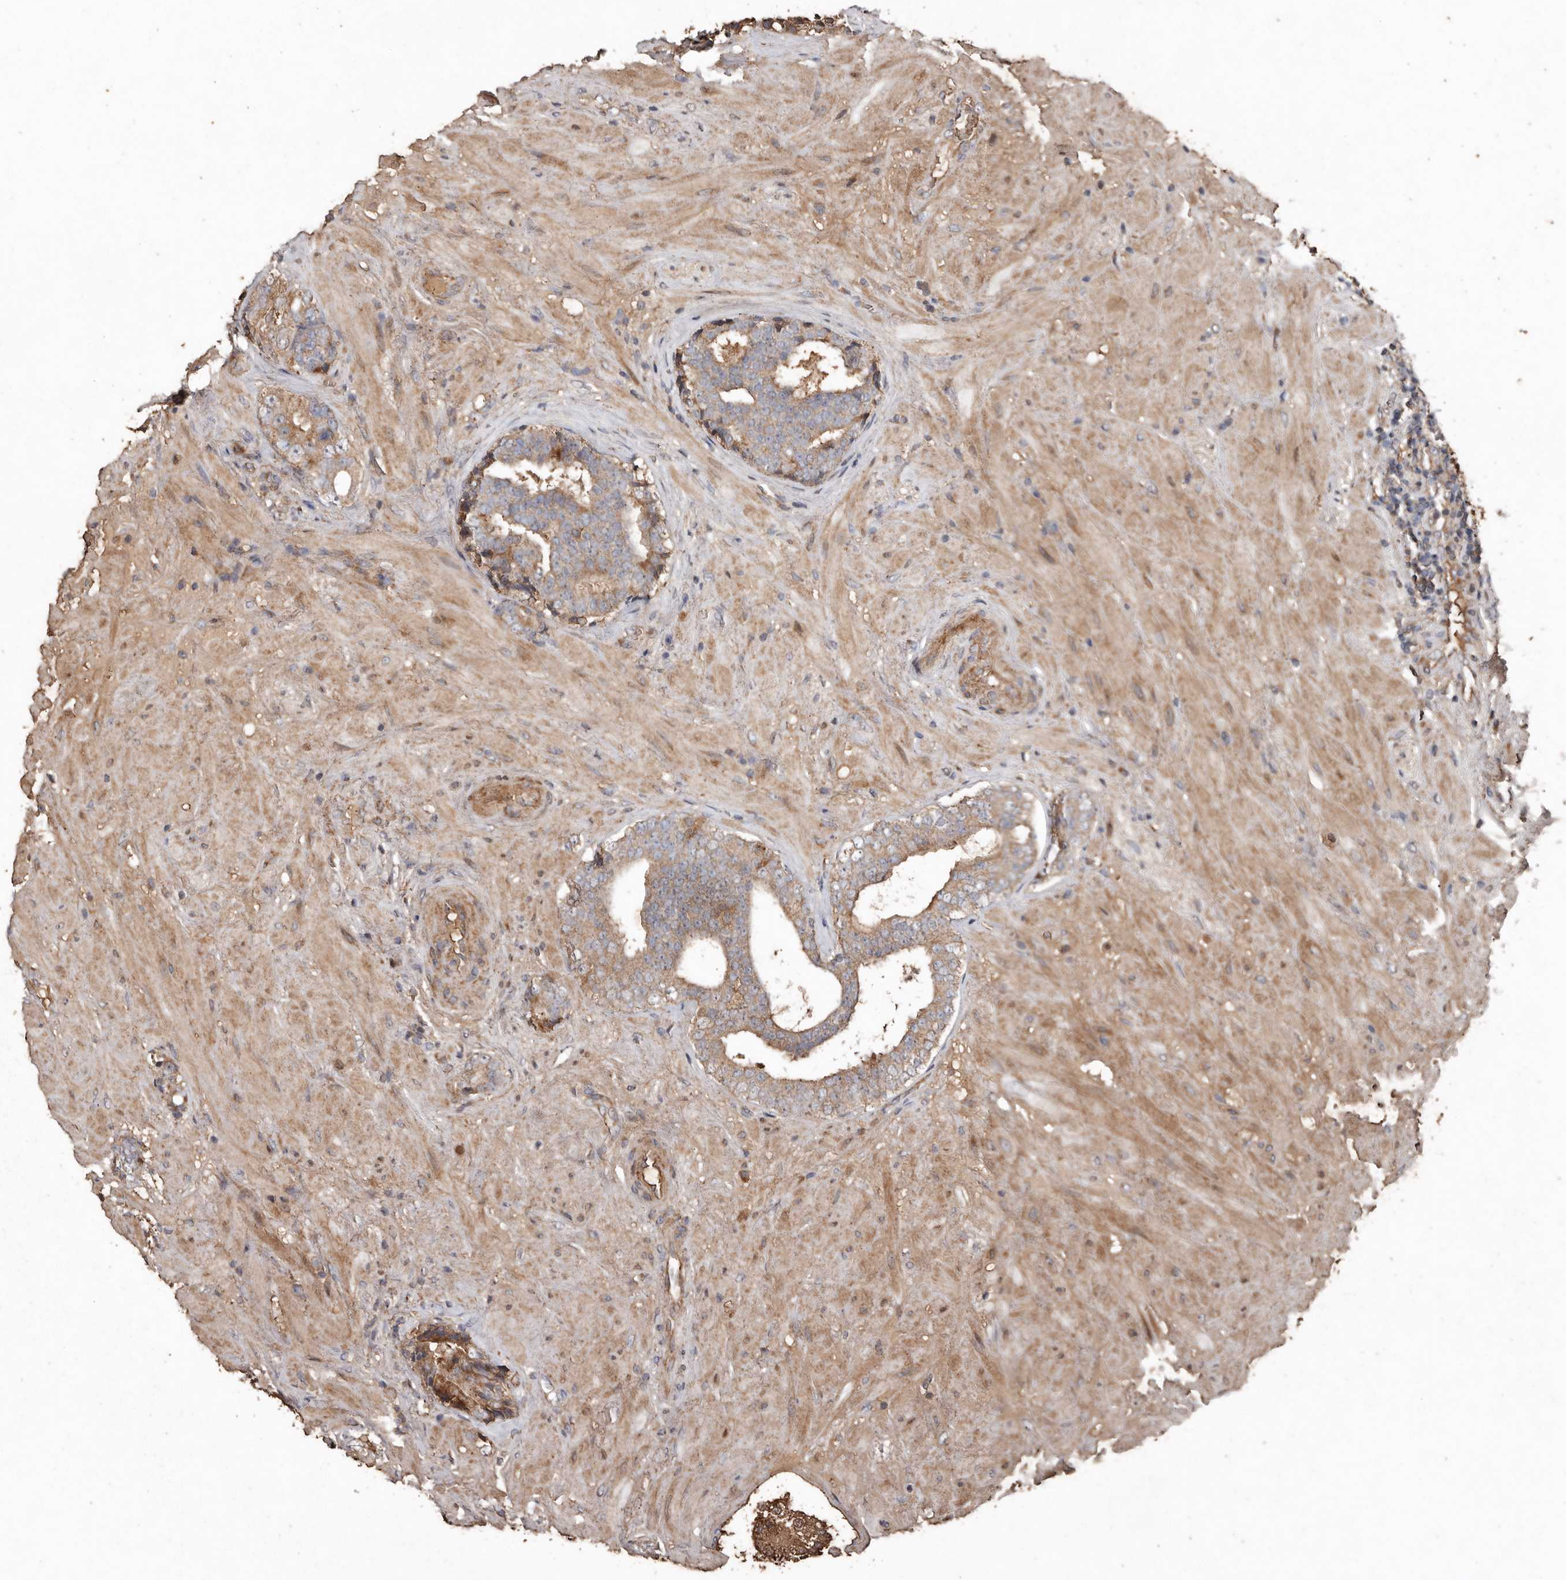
{"staining": {"intensity": "moderate", "quantity": ">75%", "location": "cytoplasmic/membranous"}, "tissue": "prostate cancer", "cell_type": "Tumor cells", "image_type": "cancer", "snomed": [{"axis": "morphology", "description": "Adenocarcinoma, High grade"}, {"axis": "topography", "description": "Prostate"}], "caption": "IHC micrograph of prostate adenocarcinoma (high-grade) stained for a protein (brown), which exhibits medium levels of moderate cytoplasmic/membranous positivity in approximately >75% of tumor cells.", "gene": "RANBP17", "patient": {"sex": "male", "age": 56}}